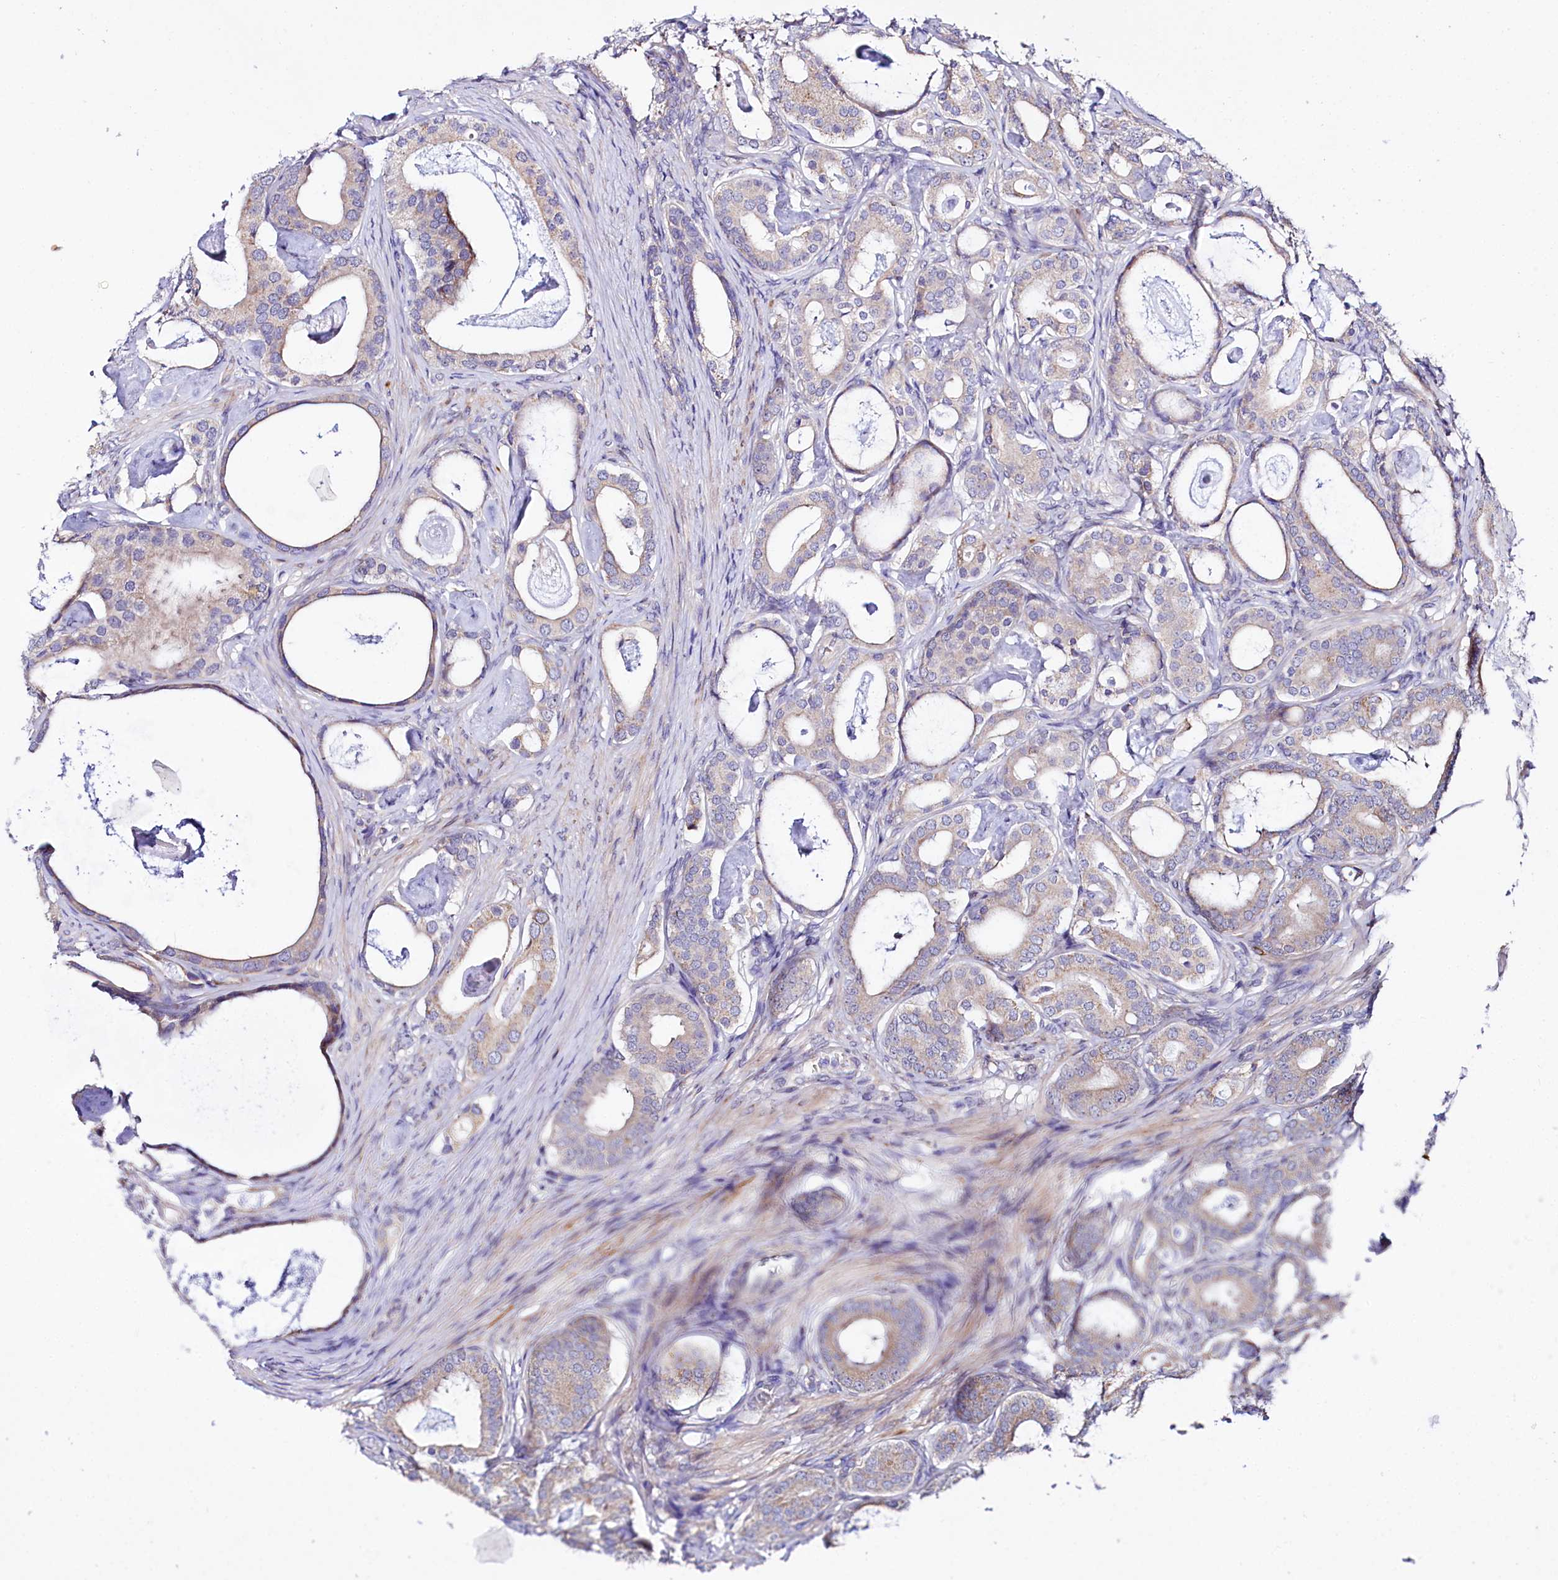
{"staining": {"intensity": "weak", "quantity": "25%-75%", "location": "cytoplasmic/membranous"}, "tissue": "prostate cancer", "cell_type": "Tumor cells", "image_type": "cancer", "snomed": [{"axis": "morphology", "description": "Adenocarcinoma, Low grade"}, {"axis": "topography", "description": "Prostate"}], "caption": "This is an image of immunohistochemistry (IHC) staining of prostate adenocarcinoma (low-grade), which shows weak expression in the cytoplasmic/membranous of tumor cells.", "gene": "CEP295", "patient": {"sex": "male", "age": 71}}